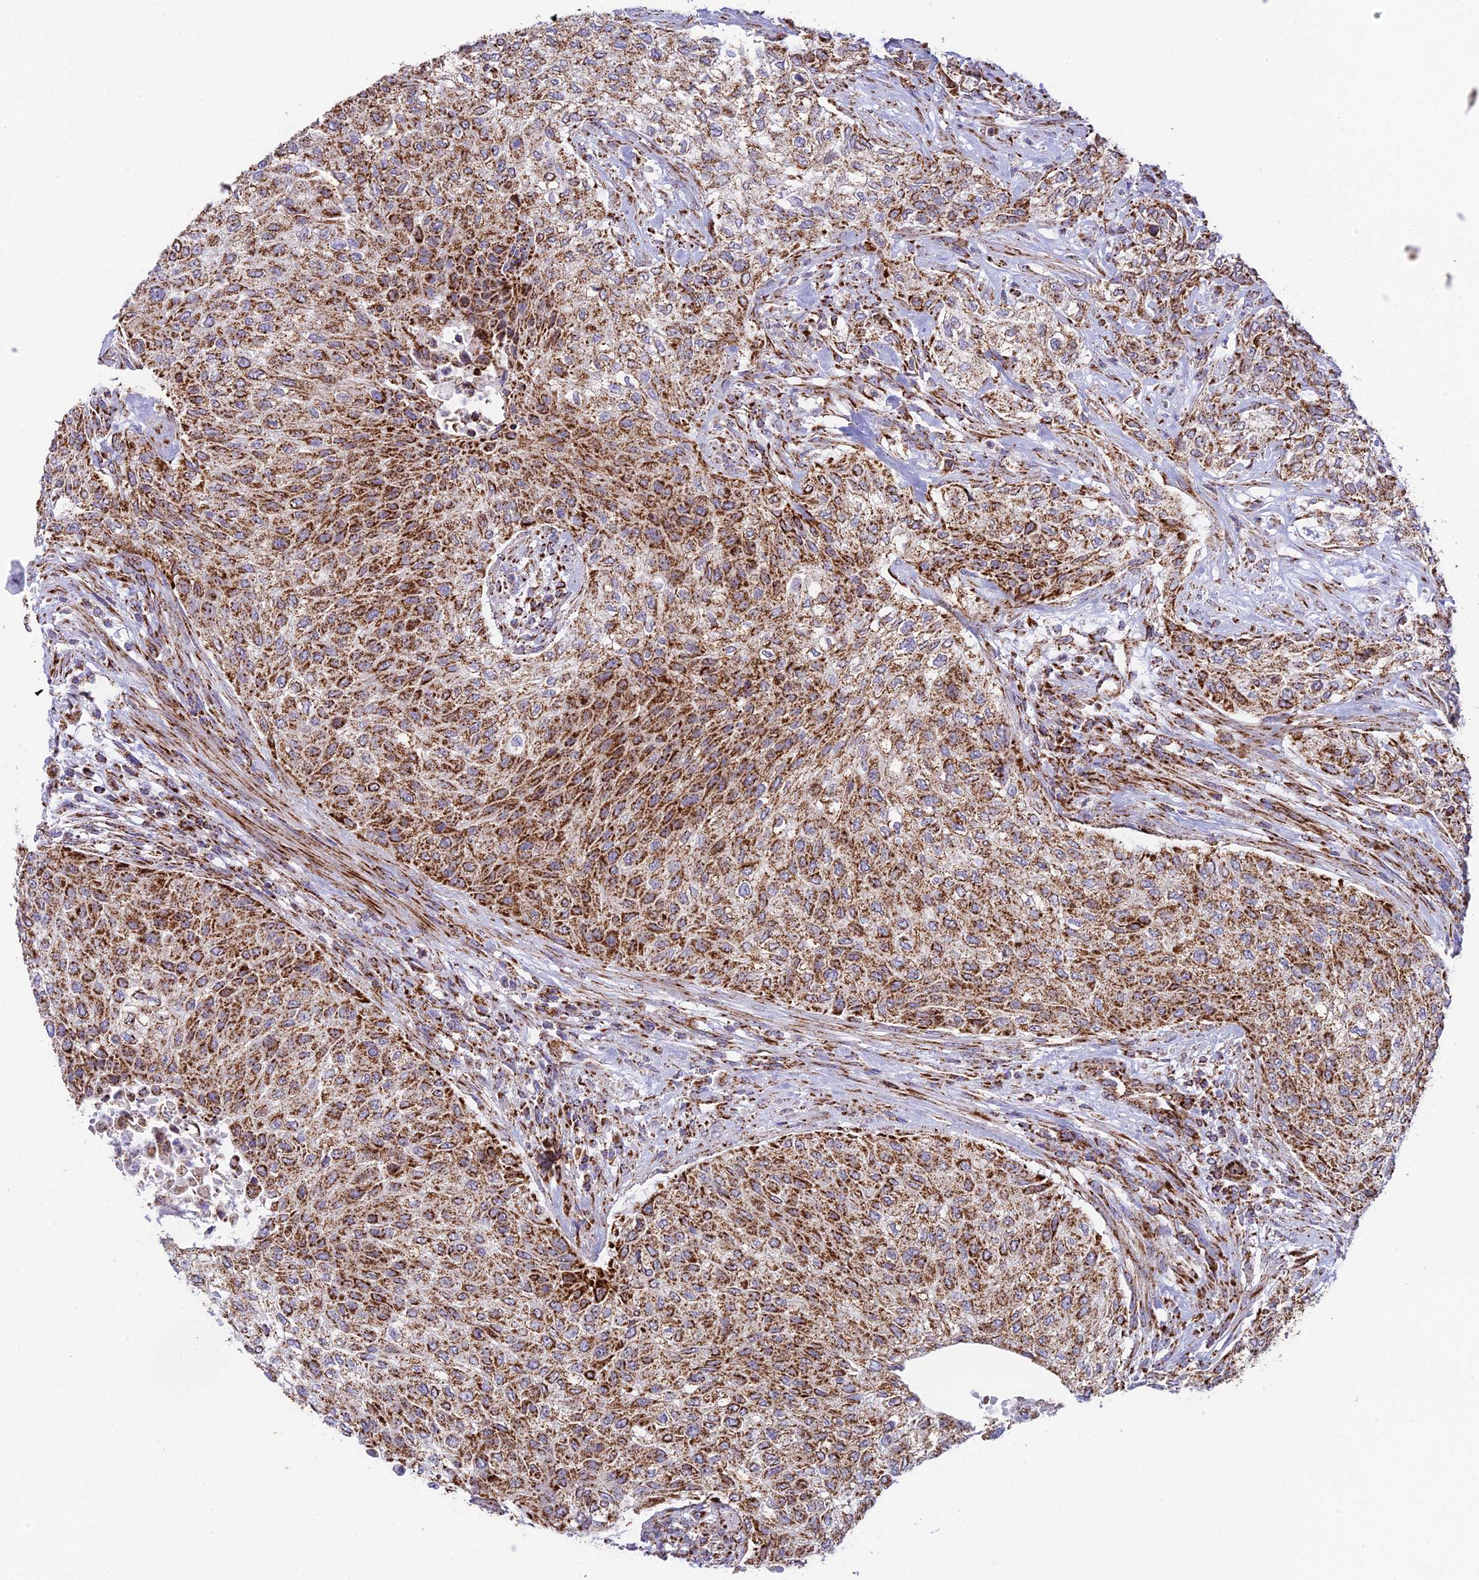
{"staining": {"intensity": "moderate", "quantity": ">75%", "location": "cytoplasmic/membranous"}, "tissue": "urothelial cancer", "cell_type": "Tumor cells", "image_type": "cancer", "snomed": [{"axis": "morphology", "description": "Normal tissue, NOS"}, {"axis": "morphology", "description": "Urothelial carcinoma, NOS"}, {"axis": "topography", "description": "Urinary bladder"}, {"axis": "topography", "description": "Peripheral nerve tissue"}], "caption": "Immunohistochemistry (DAB) staining of urothelial cancer reveals moderate cytoplasmic/membranous protein staining in approximately >75% of tumor cells.", "gene": "CHCHD3", "patient": {"sex": "male", "age": 35}}